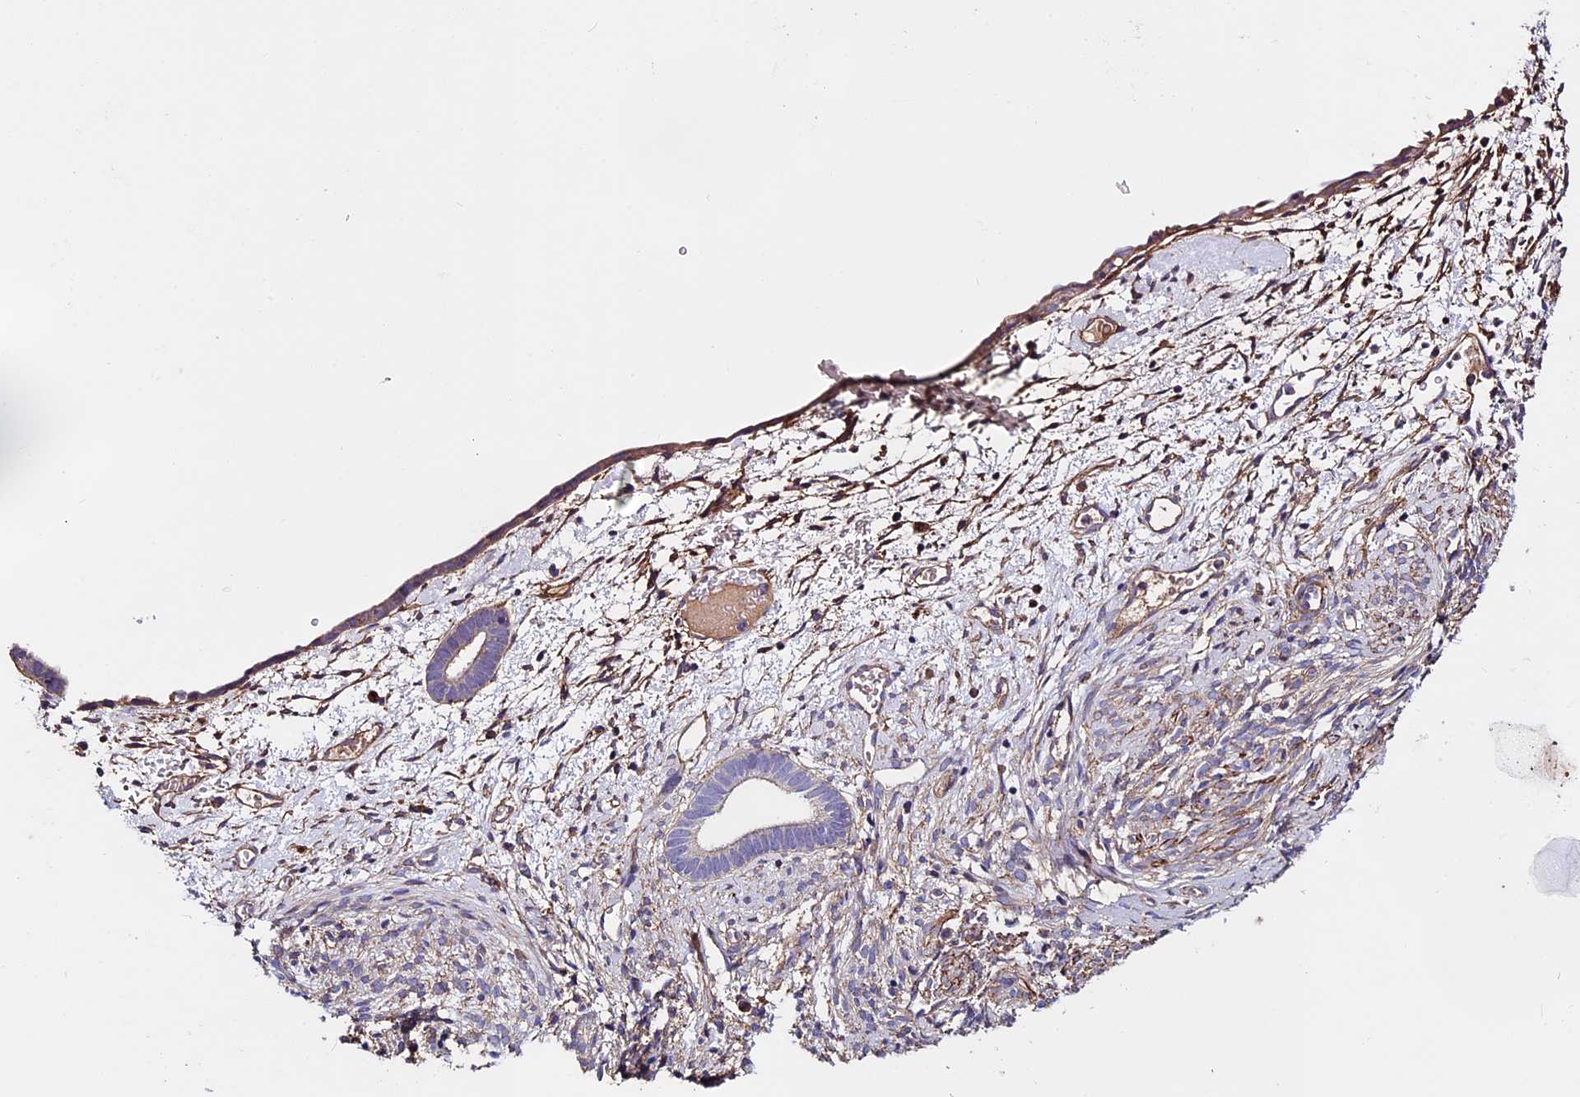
{"staining": {"intensity": "weak", "quantity": ">75%", "location": "cytoplasmic/membranous"}, "tissue": "endometrium", "cell_type": "Cells in endometrial stroma", "image_type": "normal", "snomed": [{"axis": "morphology", "description": "Normal tissue, NOS"}, {"axis": "morphology", "description": "Adenocarcinoma, NOS"}, {"axis": "topography", "description": "Endometrium"}], "caption": "A brown stain shows weak cytoplasmic/membranous staining of a protein in cells in endometrial stroma of benign endometrium. Nuclei are stained in blue.", "gene": "EVA1B", "patient": {"sex": "female", "age": 57}}